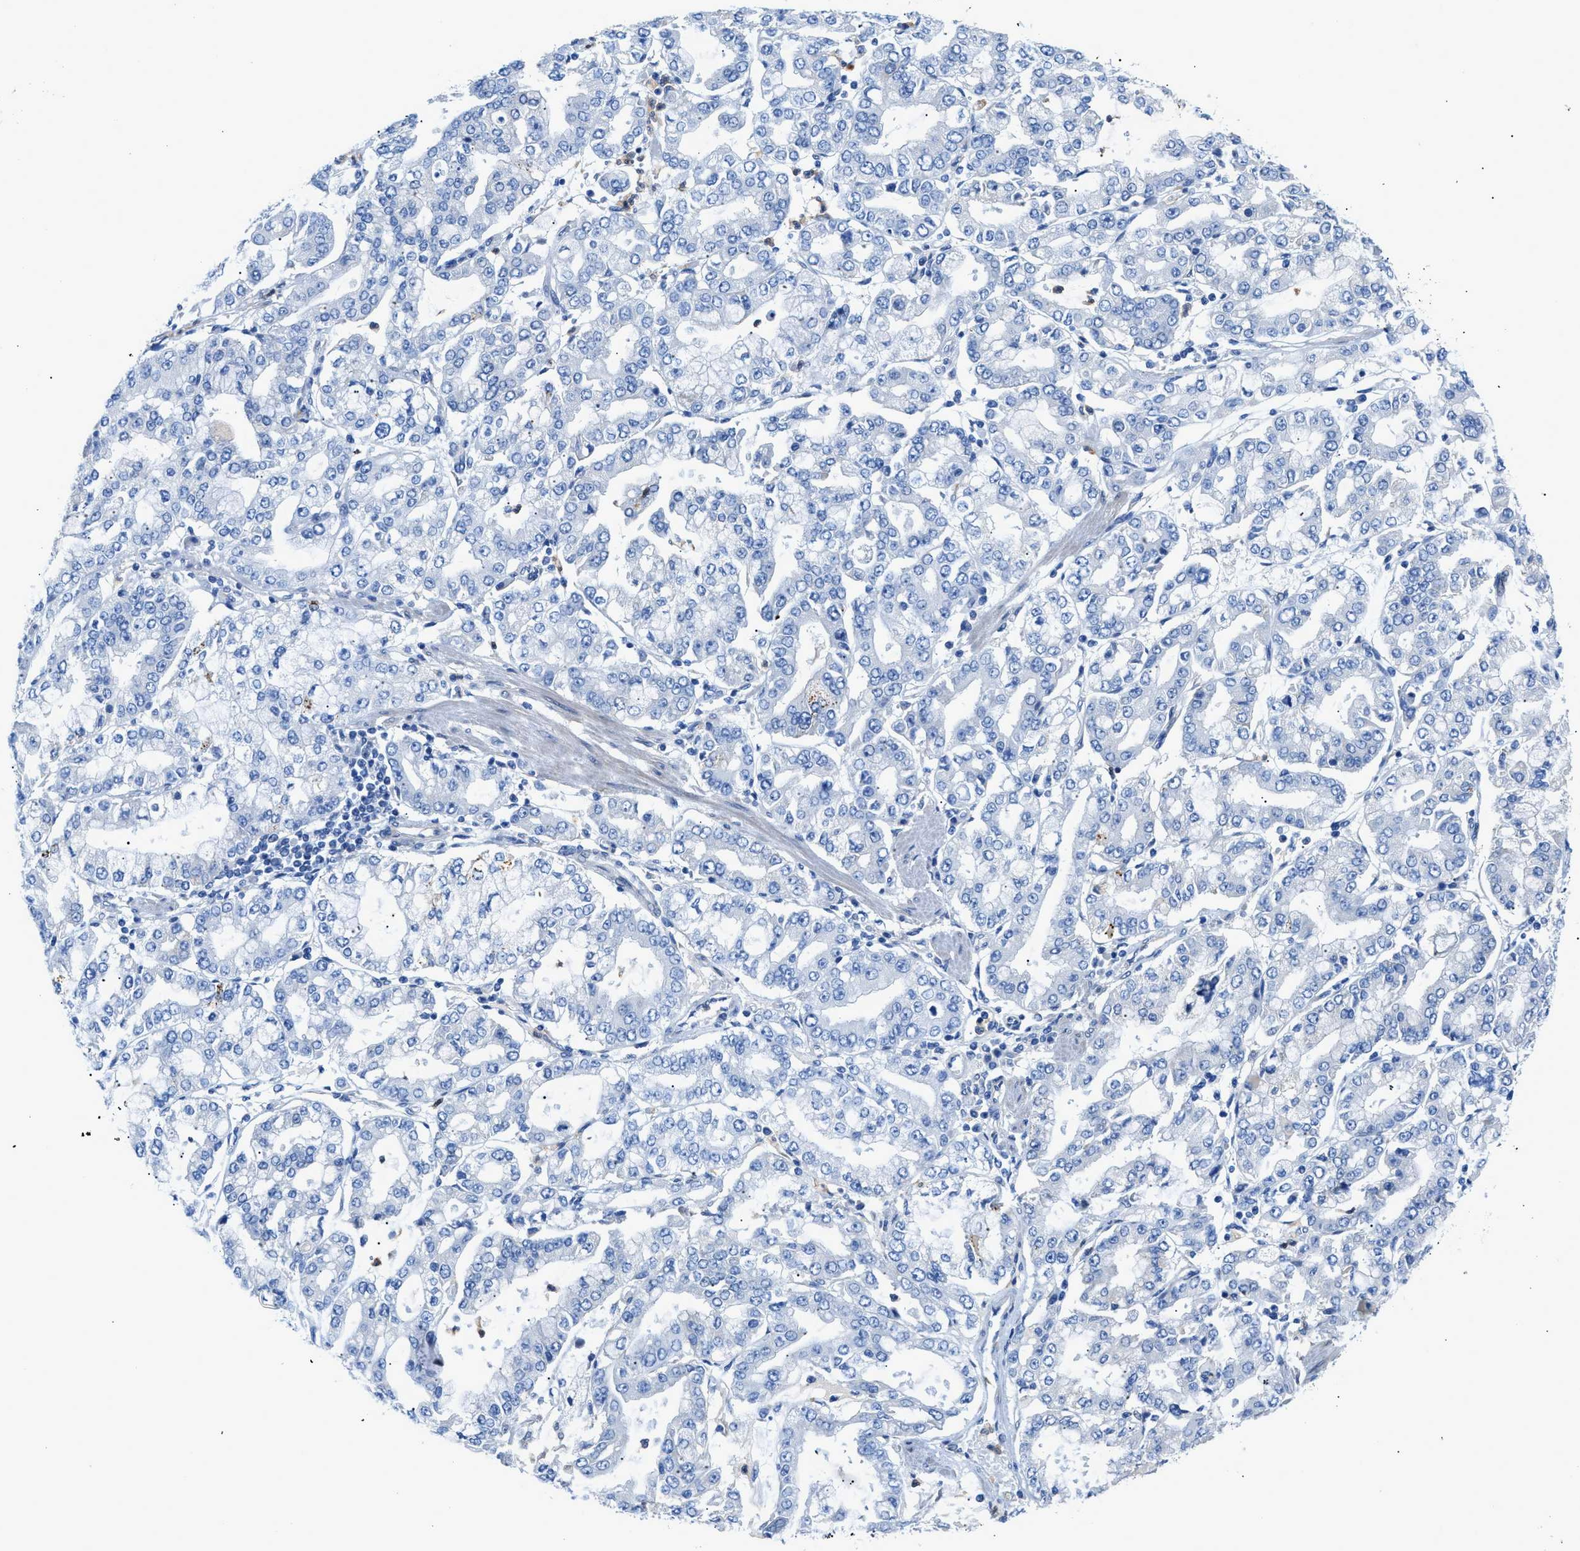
{"staining": {"intensity": "negative", "quantity": "none", "location": "none"}, "tissue": "stomach cancer", "cell_type": "Tumor cells", "image_type": "cancer", "snomed": [{"axis": "morphology", "description": "Adenocarcinoma, NOS"}, {"axis": "topography", "description": "Stomach"}], "caption": "Tumor cells show no significant protein expression in stomach adenocarcinoma.", "gene": "ITPR1", "patient": {"sex": "male", "age": 76}}